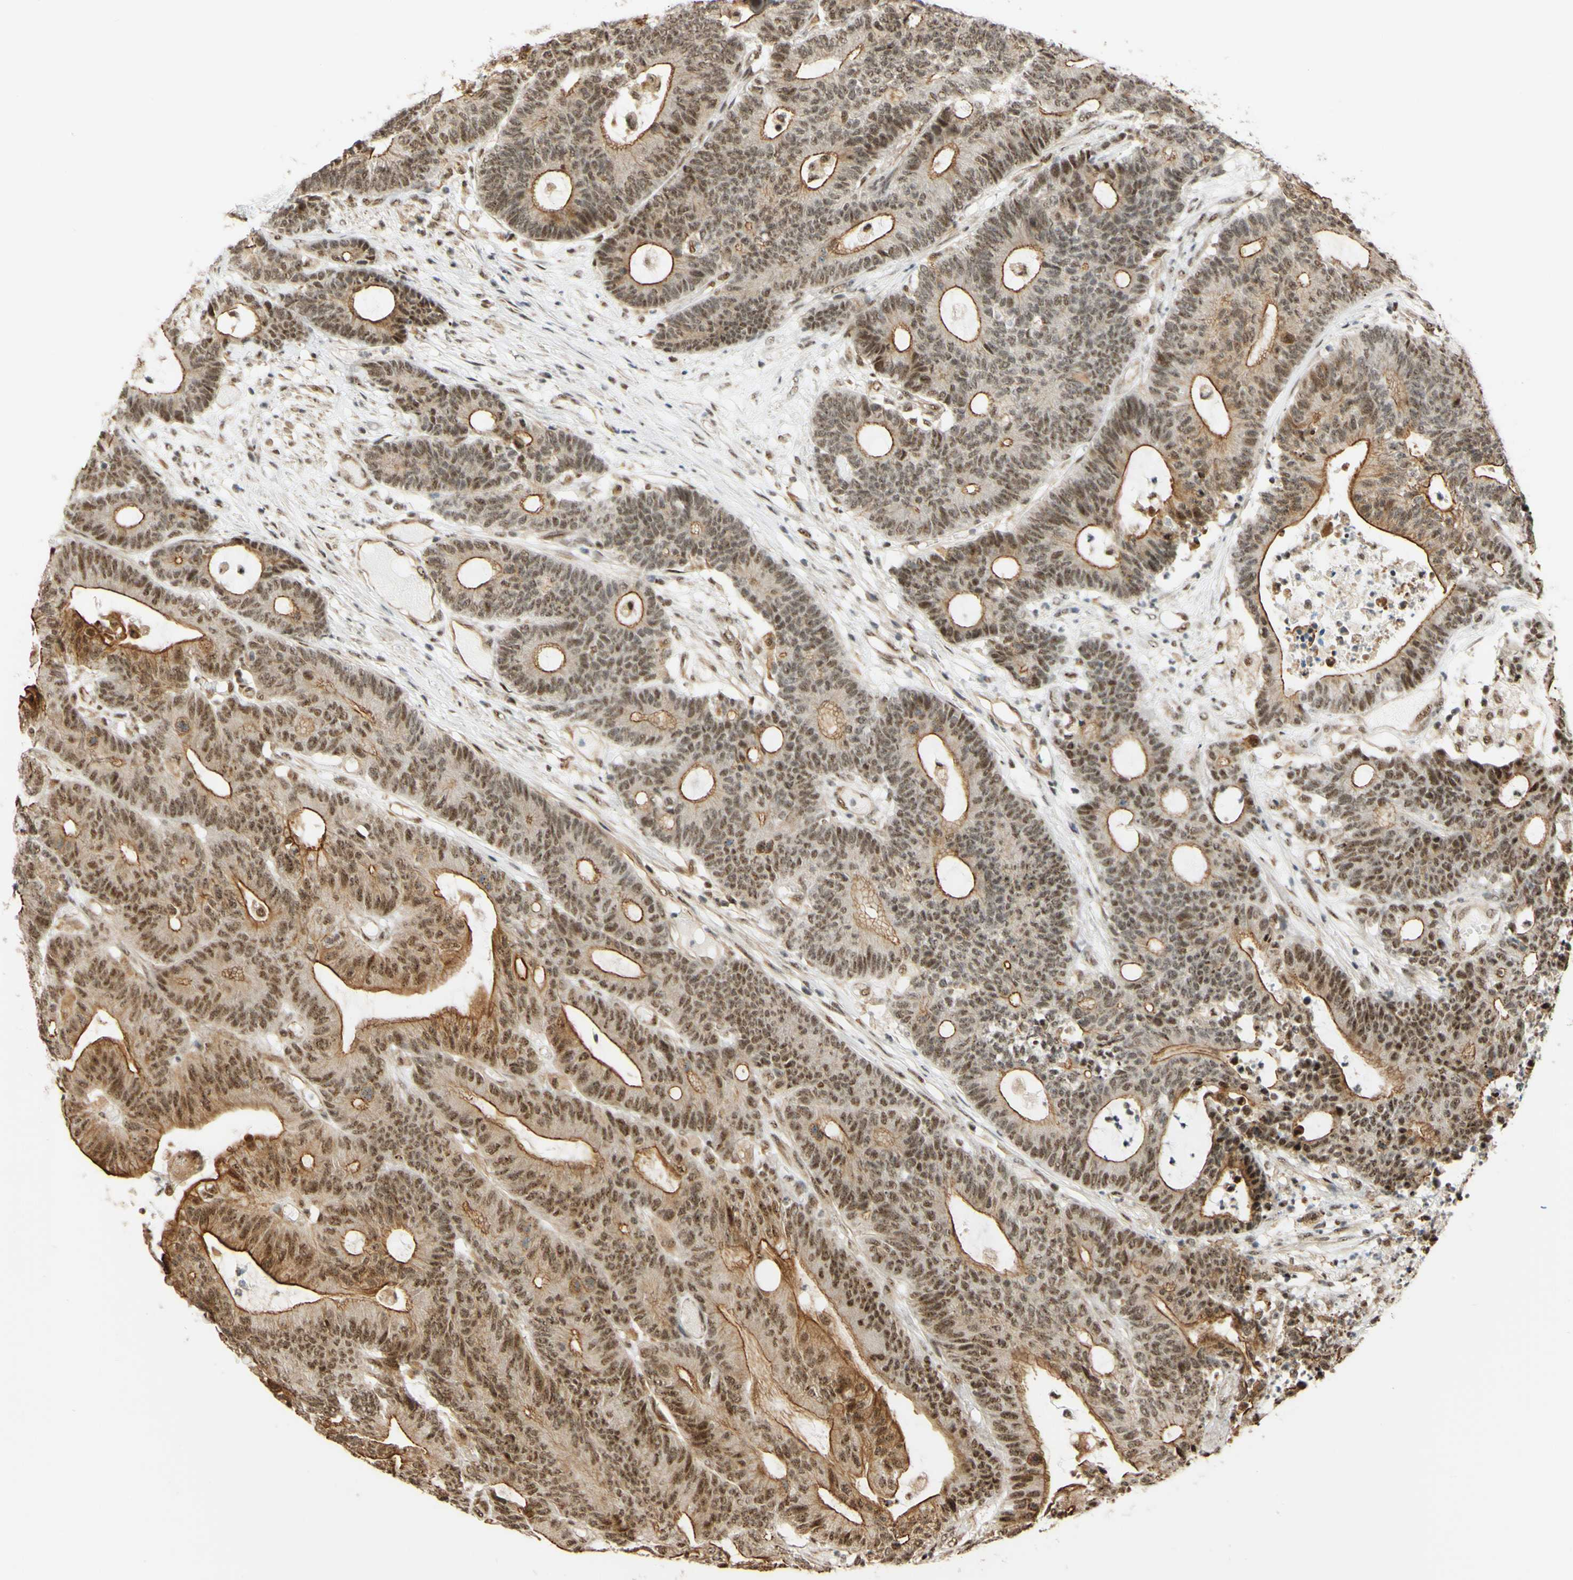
{"staining": {"intensity": "moderate", "quantity": ">75%", "location": "cytoplasmic/membranous,nuclear"}, "tissue": "colorectal cancer", "cell_type": "Tumor cells", "image_type": "cancer", "snomed": [{"axis": "morphology", "description": "Adenocarcinoma, NOS"}, {"axis": "topography", "description": "Colon"}], "caption": "A brown stain labels moderate cytoplasmic/membranous and nuclear expression of a protein in human adenocarcinoma (colorectal) tumor cells.", "gene": "SAP18", "patient": {"sex": "female", "age": 84}}